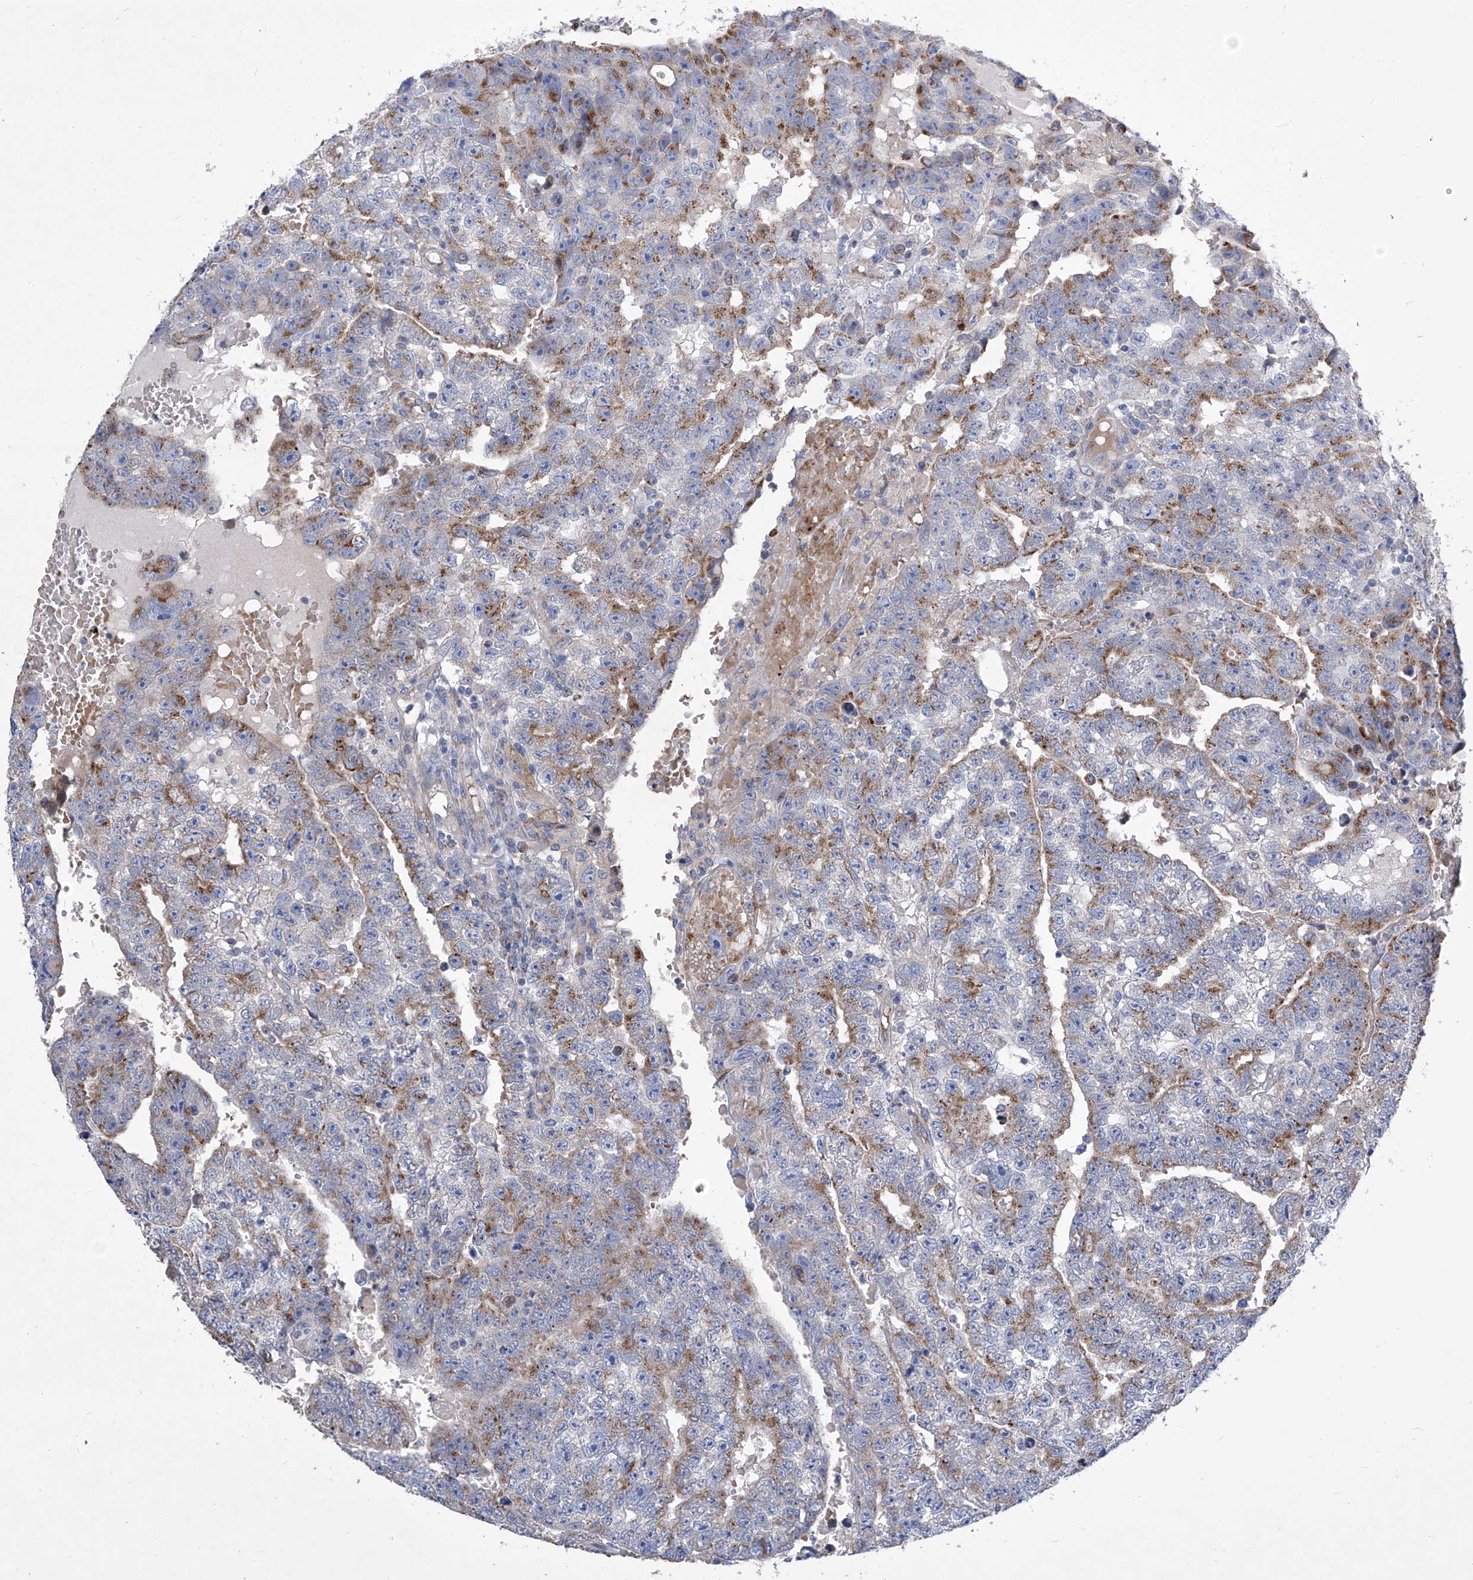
{"staining": {"intensity": "moderate", "quantity": "25%-75%", "location": "cytoplasmic/membranous"}, "tissue": "testis cancer", "cell_type": "Tumor cells", "image_type": "cancer", "snomed": [{"axis": "morphology", "description": "Carcinoma, Embryonal, NOS"}, {"axis": "topography", "description": "Testis"}], "caption": "This image displays immunohistochemistry staining of testis cancer (embryonal carcinoma), with medium moderate cytoplasmic/membranous staining in approximately 25%-75% of tumor cells.", "gene": "TJAP1", "patient": {"sex": "male", "age": 25}}